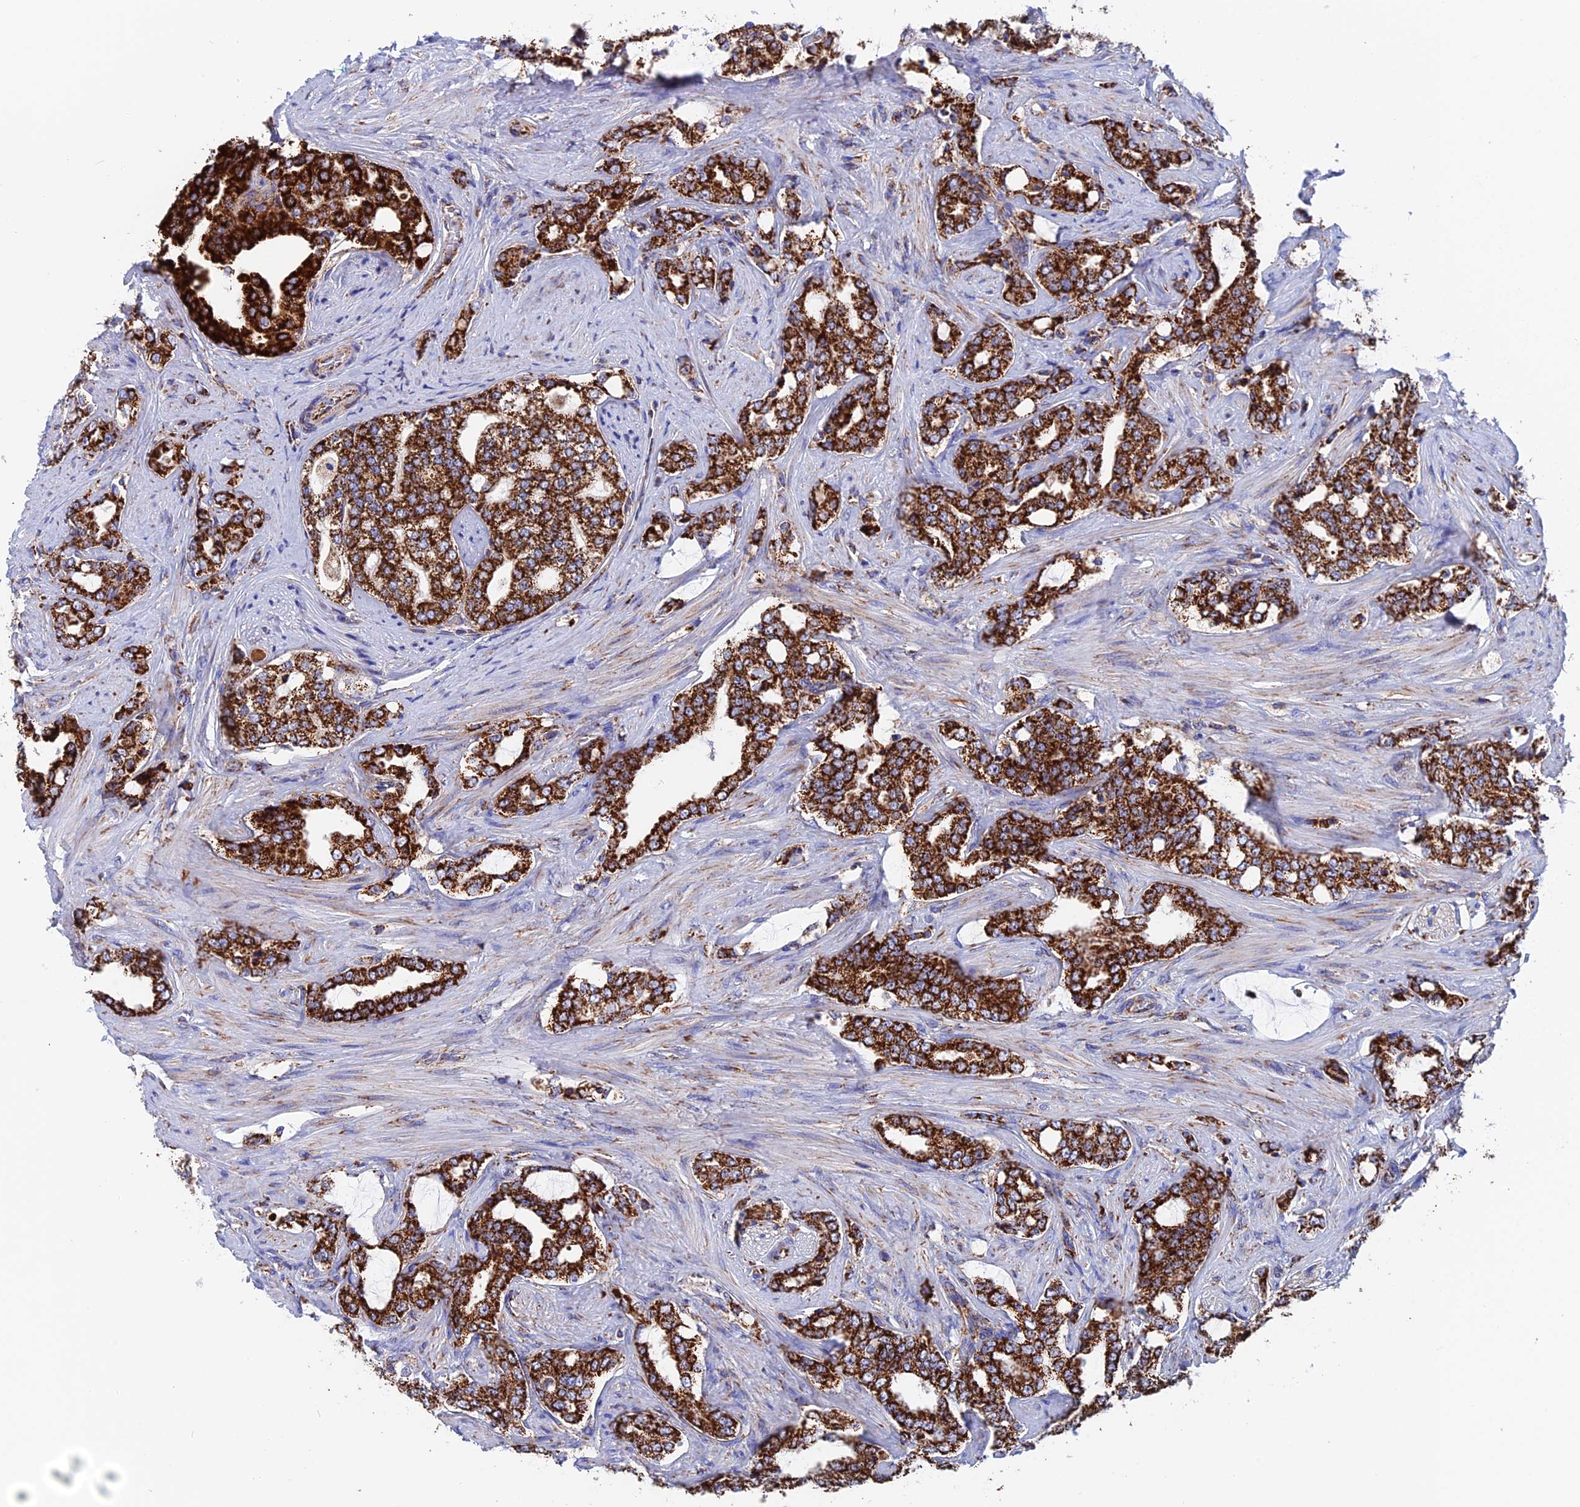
{"staining": {"intensity": "strong", "quantity": ">75%", "location": "cytoplasmic/membranous"}, "tissue": "prostate cancer", "cell_type": "Tumor cells", "image_type": "cancer", "snomed": [{"axis": "morphology", "description": "Adenocarcinoma, High grade"}, {"axis": "topography", "description": "Prostate"}], "caption": "The immunohistochemical stain labels strong cytoplasmic/membranous expression in tumor cells of prostate adenocarcinoma (high-grade) tissue.", "gene": "WDR83", "patient": {"sex": "male", "age": 64}}